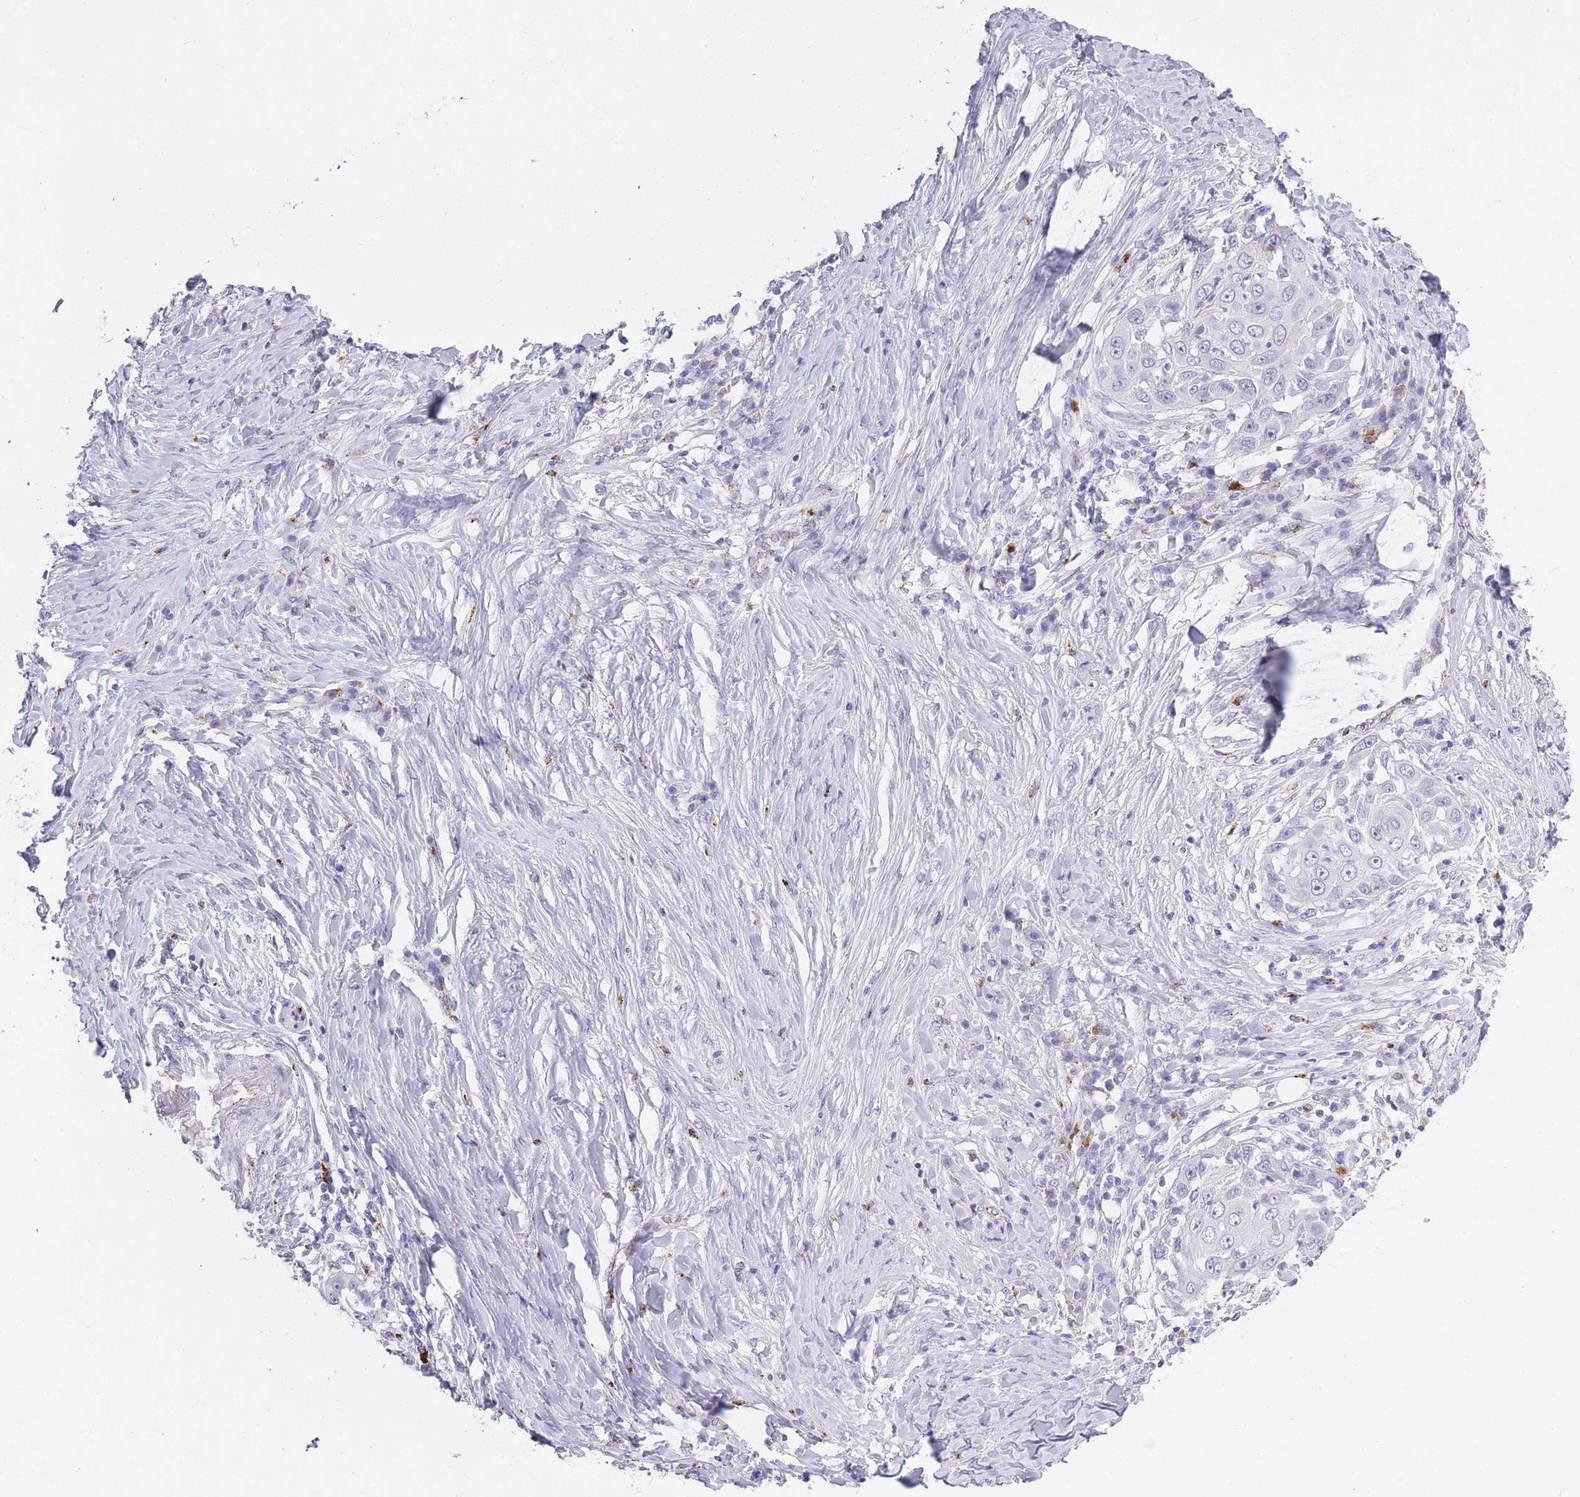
{"staining": {"intensity": "negative", "quantity": "none", "location": "none"}, "tissue": "skin cancer", "cell_type": "Tumor cells", "image_type": "cancer", "snomed": [{"axis": "morphology", "description": "Squamous cell carcinoma, NOS"}, {"axis": "topography", "description": "Skin"}], "caption": "A histopathology image of human skin cancer is negative for staining in tumor cells.", "gene": "RHO", "patient": {"sex": "female", "age": 44}}